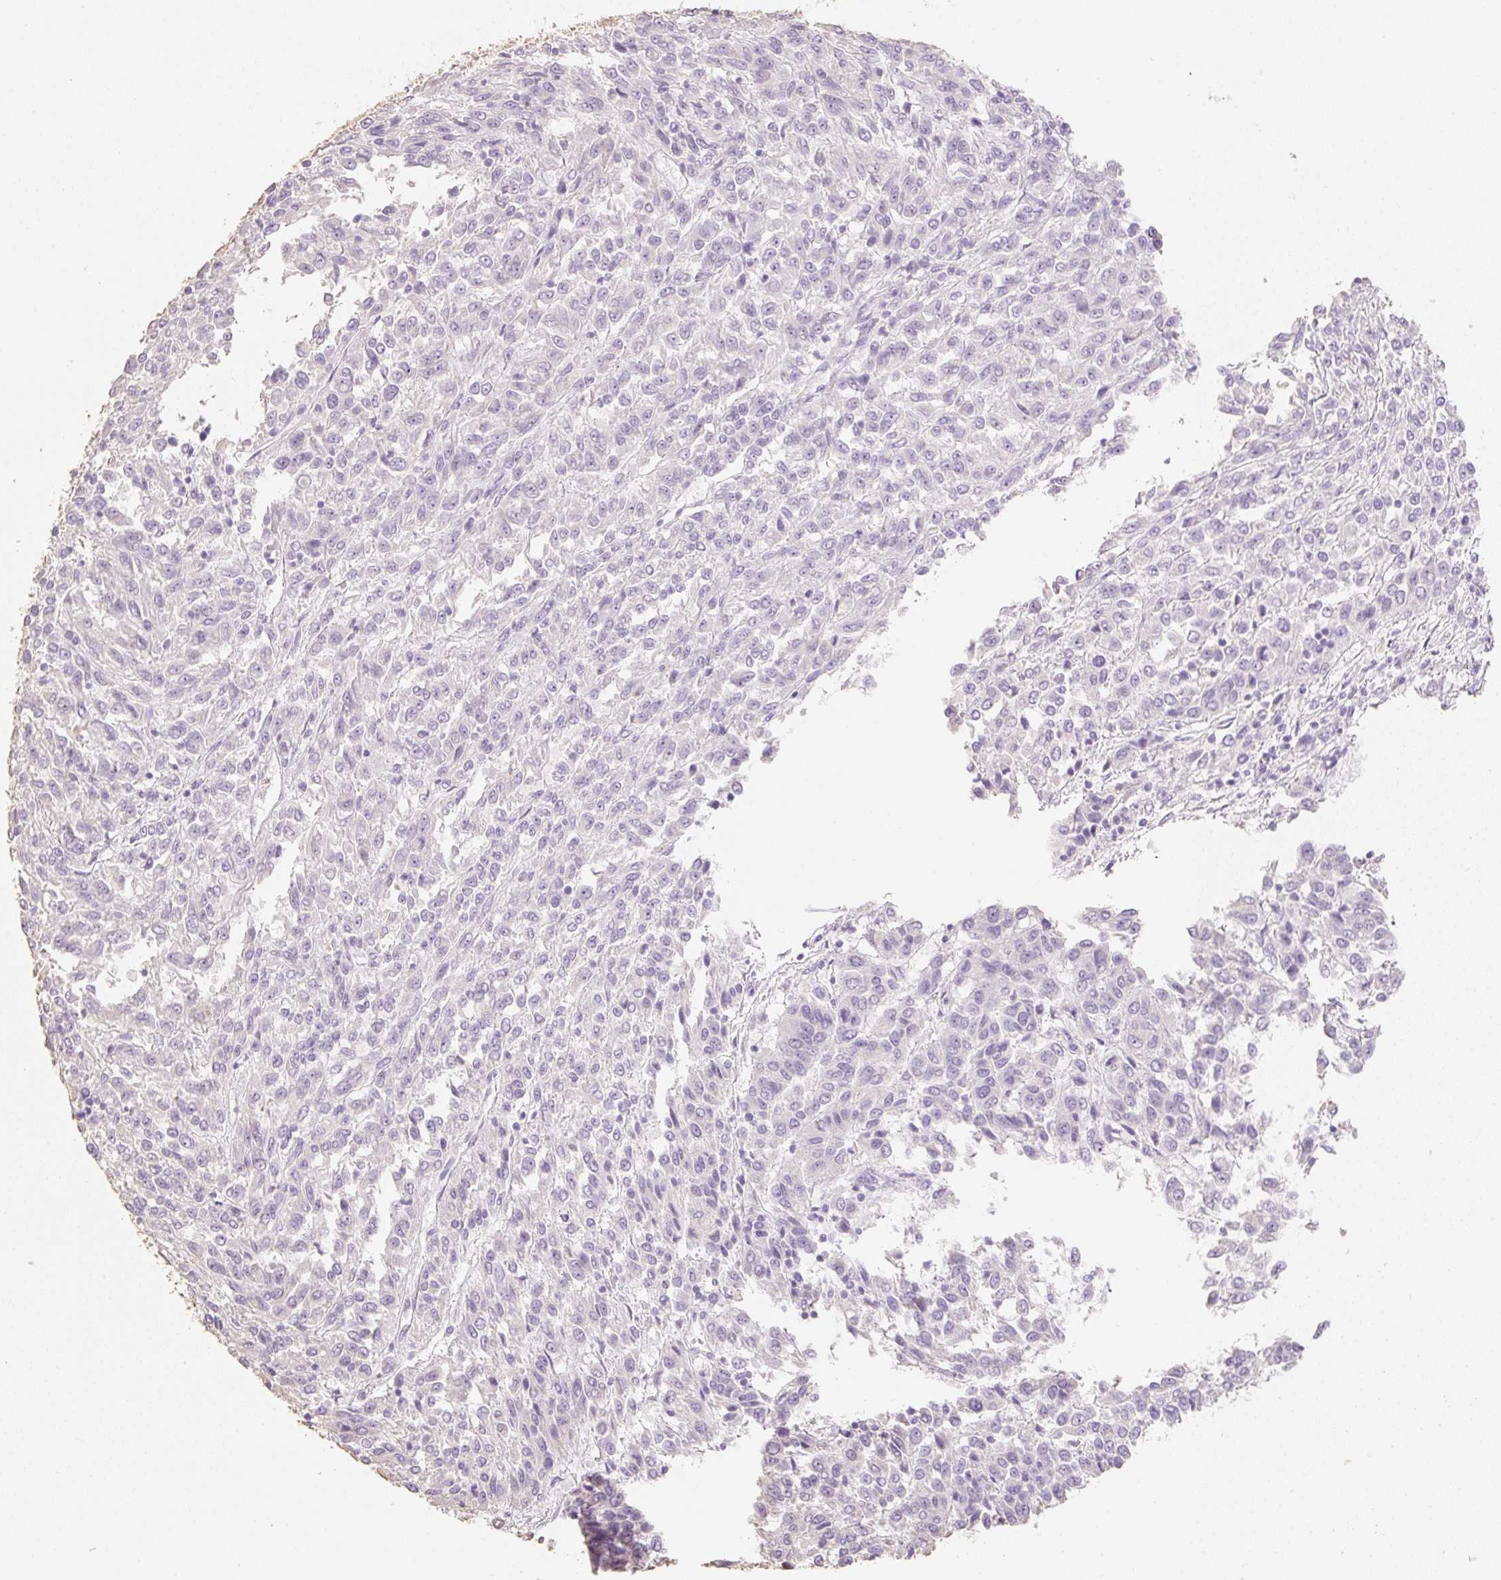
{"staining": {"intensity": "negative", "quantity": "none", "location": "none"}, "tissue": "melanoma", "cell_type": "Tumor cells", "image_type": "cancer", "snomed": [{"axis": "morphology", "description": "Malignant melanoma, Metastatic site"}, {"axis": "topography", "description": "Lung"}], "caption": "Malignant melanoma (metastatic site) was stained to show a protein in brown. There is no significant positivity in tumor cells.", "gene": "MBOAT7", "patient": {"sex": "male", "age": 64}}